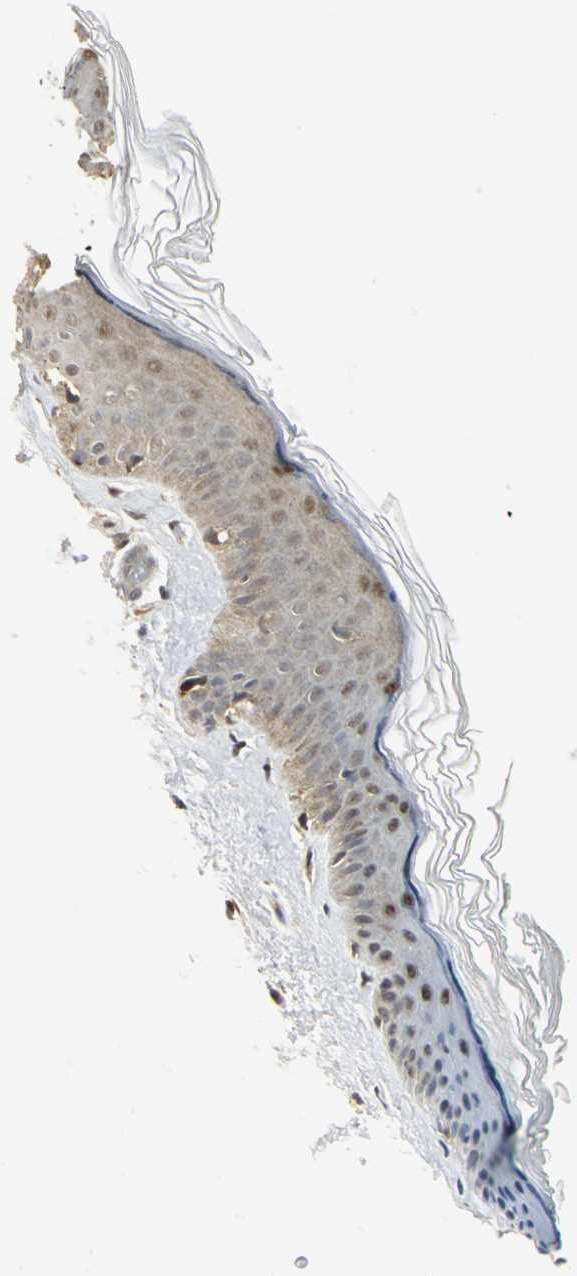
{"staining": {"intensity": "moderate", "quantity": ">75%", "location": "cytoplasmic/membranous,nuclear"}, "tissue": "skin", "cell_type": "Keratinocytes", "image_type": "normal", "snomed": [{"axis": "morphology", "description": "Normal tissue, NOS"}, {"axis": "topography", "description": "Skin"}], "caption": "Immunohistochemistry (DAB) staining of normal skin demonstrates moderate cytoplasmic/membranous,nuclear protein expression in approximately >75% of keratinocytes.", "gene": "PSMC4", "patient": {"sex": "female", "age": 56}}